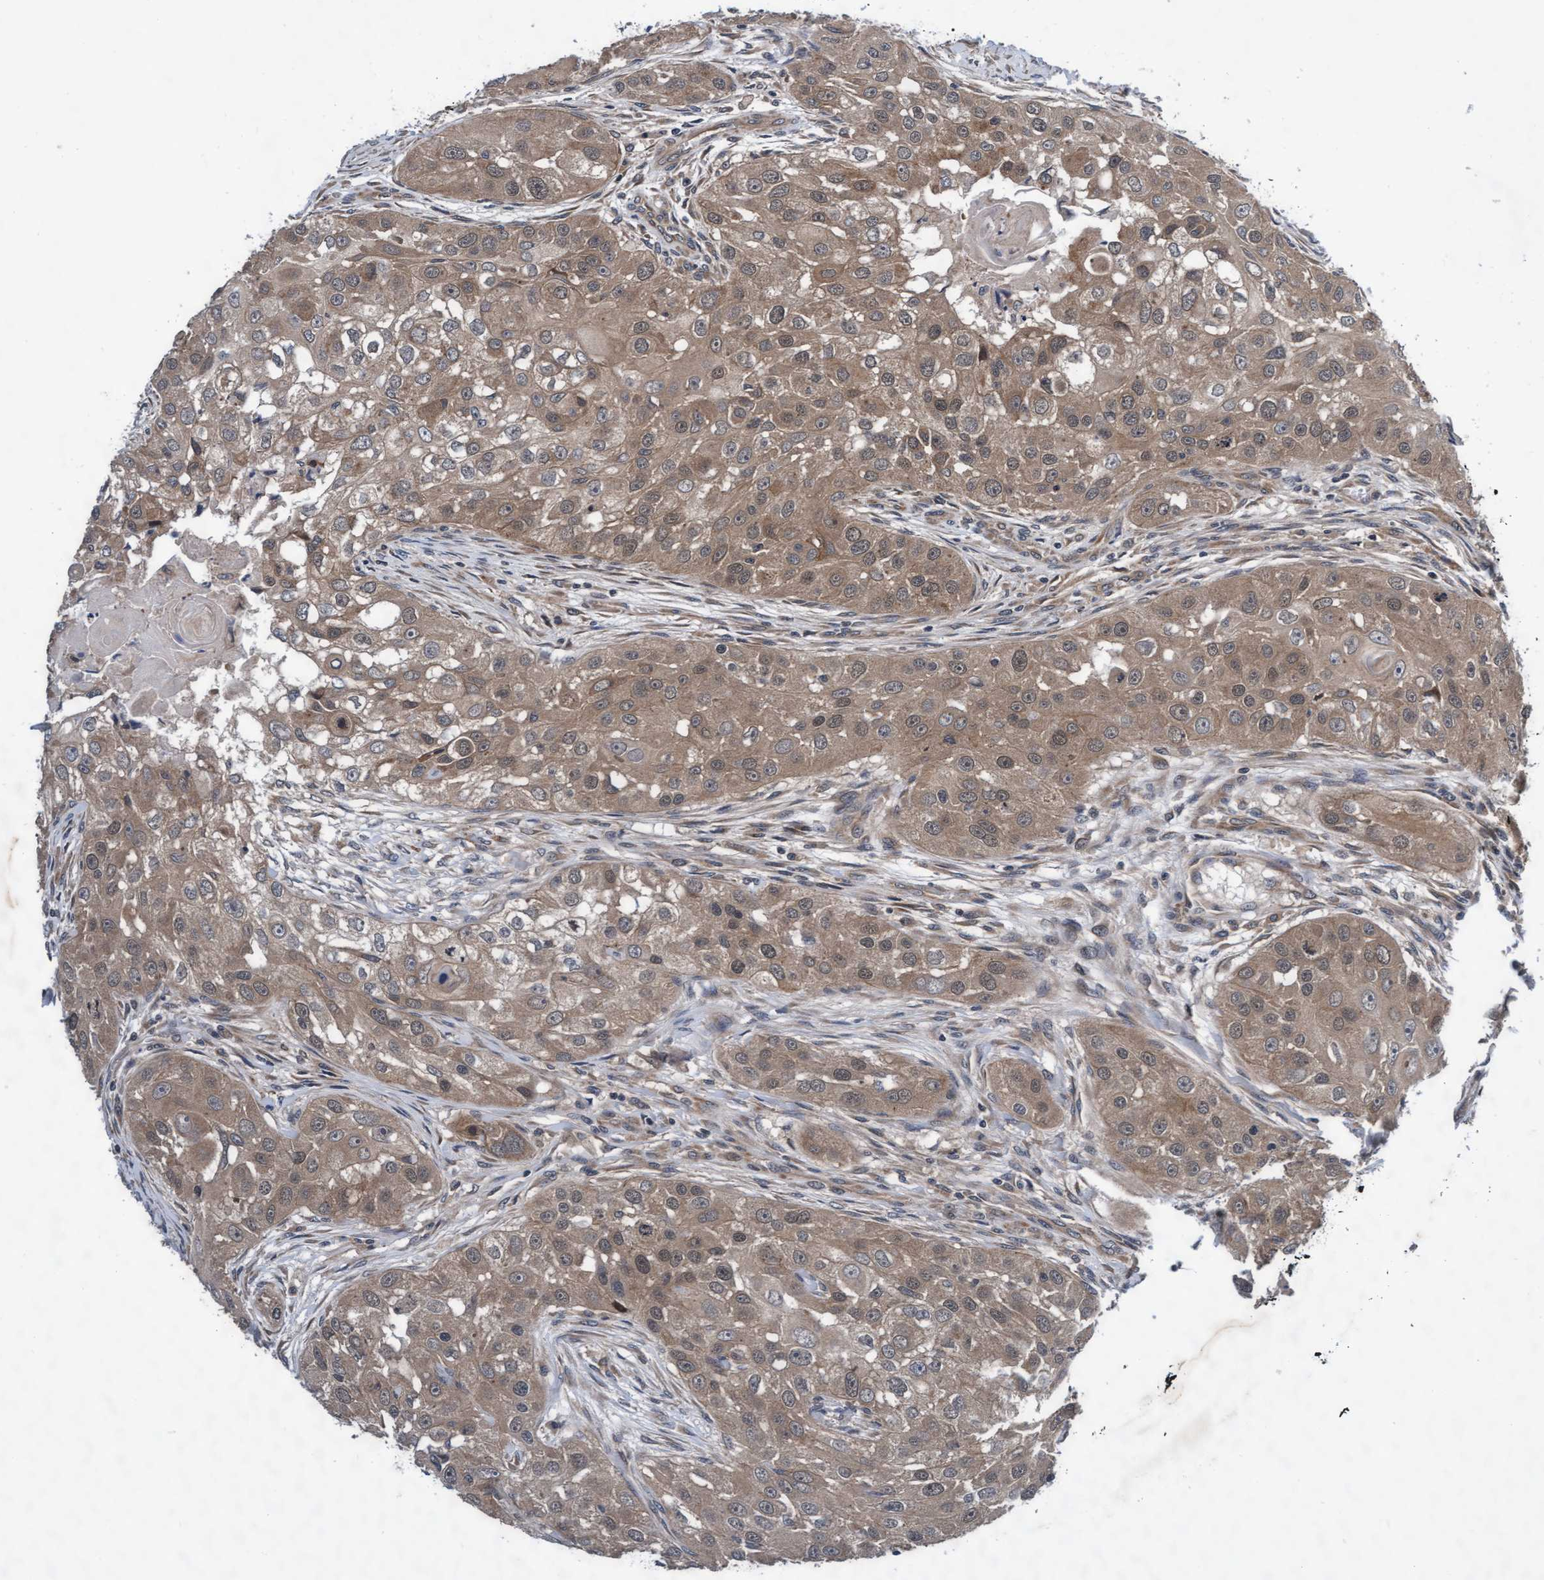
{"staining": {"intensity": "moderate", "quantity": ">75%", "location": "cytoplasmic/membranous"}, "tissue": "head and neck cancer", "cell_type": "Tumor cells", "image_type": "cancer", "snomed": [{"axis": "morphology", "description": "Normal tissue, NOS"}, {"axis": "morphology", "description": "Squamous cell carcinoma, NOS"}, {"axis": "topography", "description": "Skeletal muscle"}, {"axis": "topography", "description": "Head-Neck"}], "caption": "The micrograph displays immunohistochemical staining of head and neck cancer. There is moderate cytoplasmic/membranous staining is seen in approximately >75% of tumor cells. The staining was performed using DAB (3,3'-diaminobenzidine), with brown indicating positive protein expression. Nuclei are stained blue with hematoxylin.", "gene": "EFCAB13", "patient": {"sex": "male", "age": 51}}